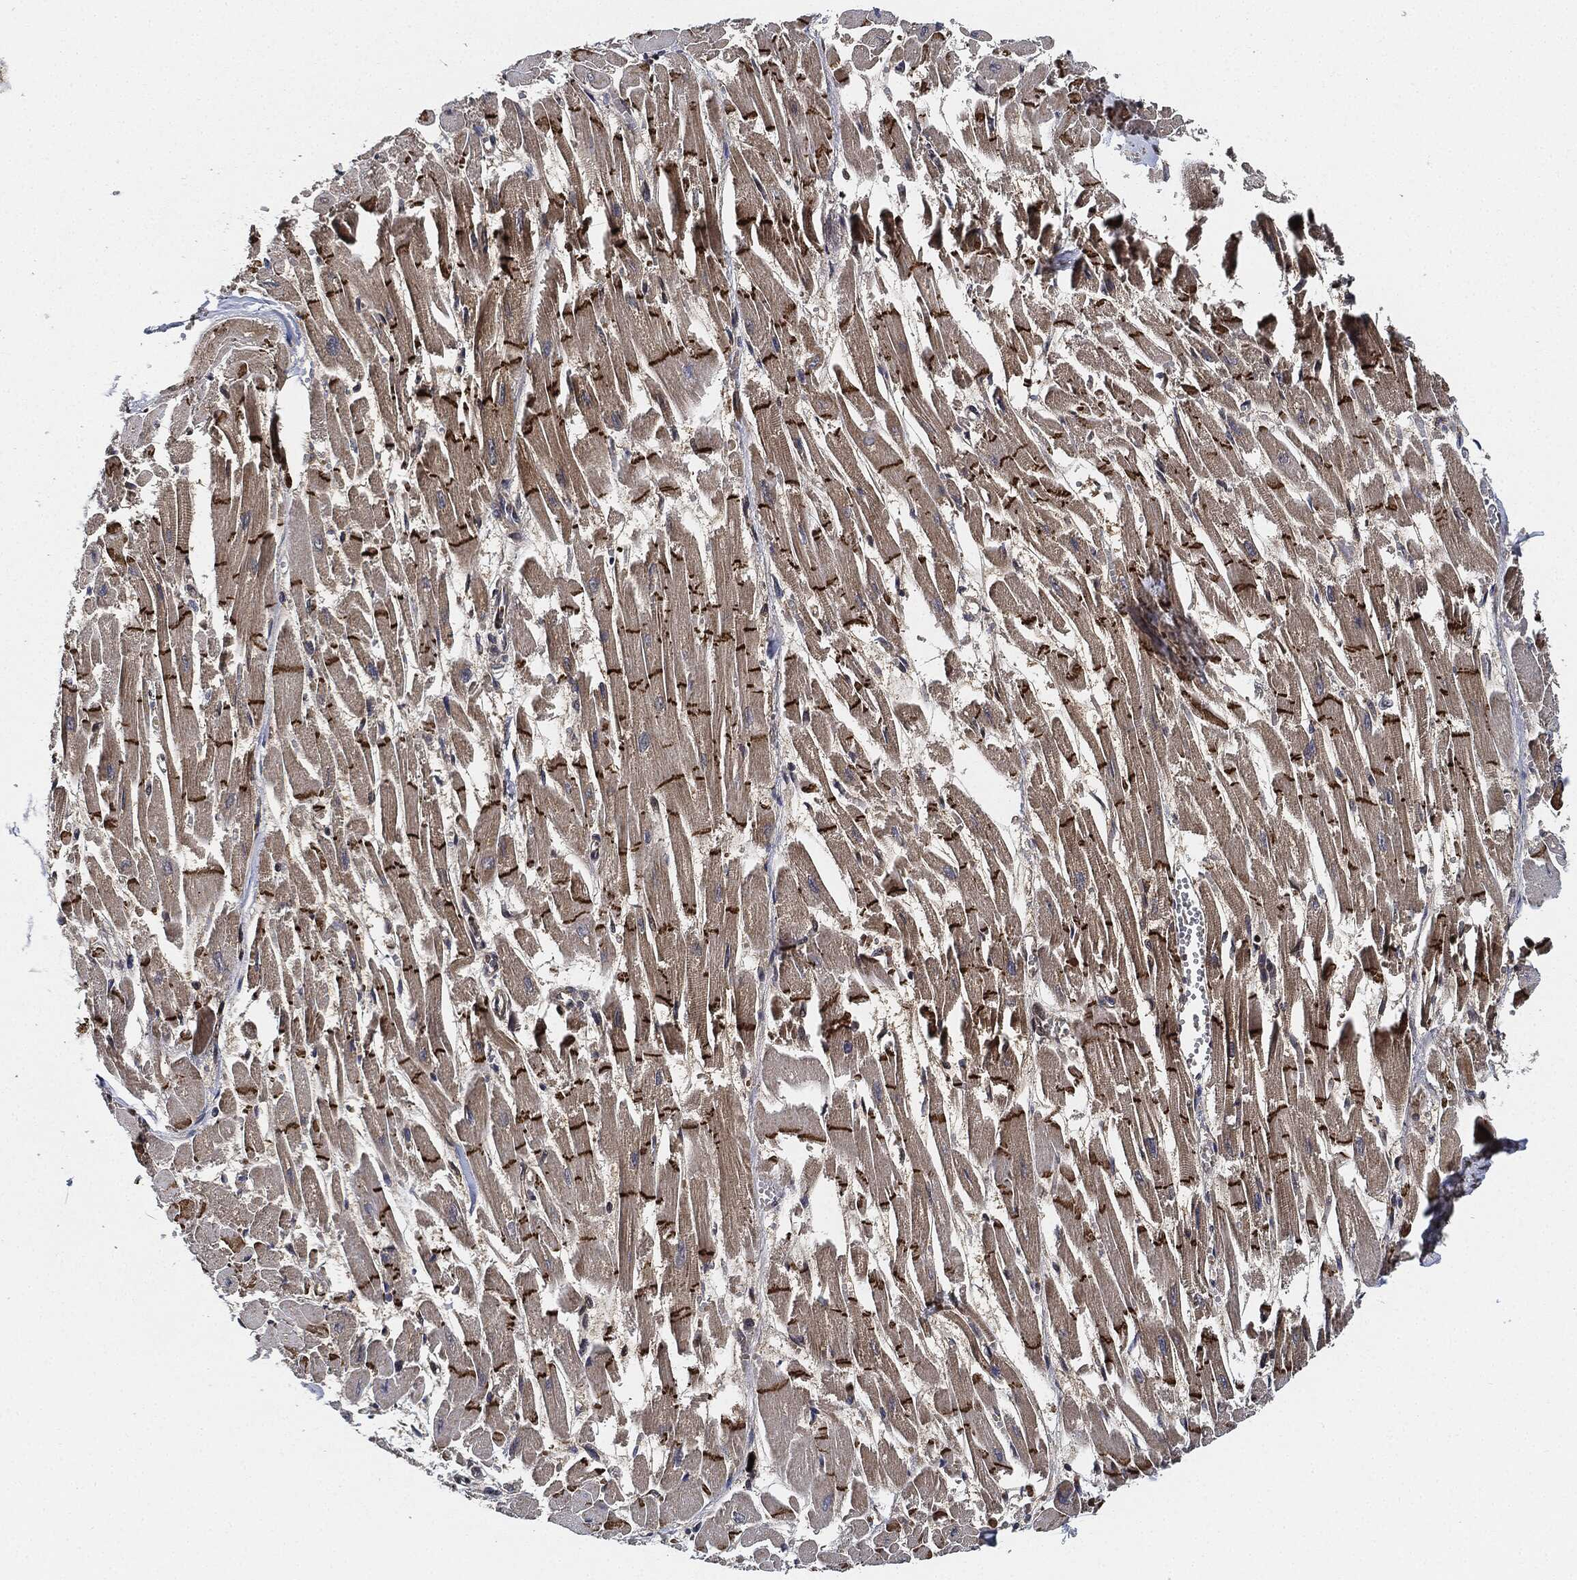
{"staining": {"intensity": "strong", "quantity": "<25%", "location": "cytoplasmic/membranous"}, "tissue": "heart muscle", "cell_type": "Cardiomyocytes", "image_type": "normal", "snomed": [{"axis": "morphology", "description": "Normal tissue, NOS"}, {"axis": "topography", "description": "Heart"}], "caption": "Brown immunohistochemical staining in normal human heart muscle displays strong cytoplasmic/membranous positivity in about <25% of cardiomyocytes.", "gene": "RNASEL", "patient": {"sex": "female", "age": 52}}